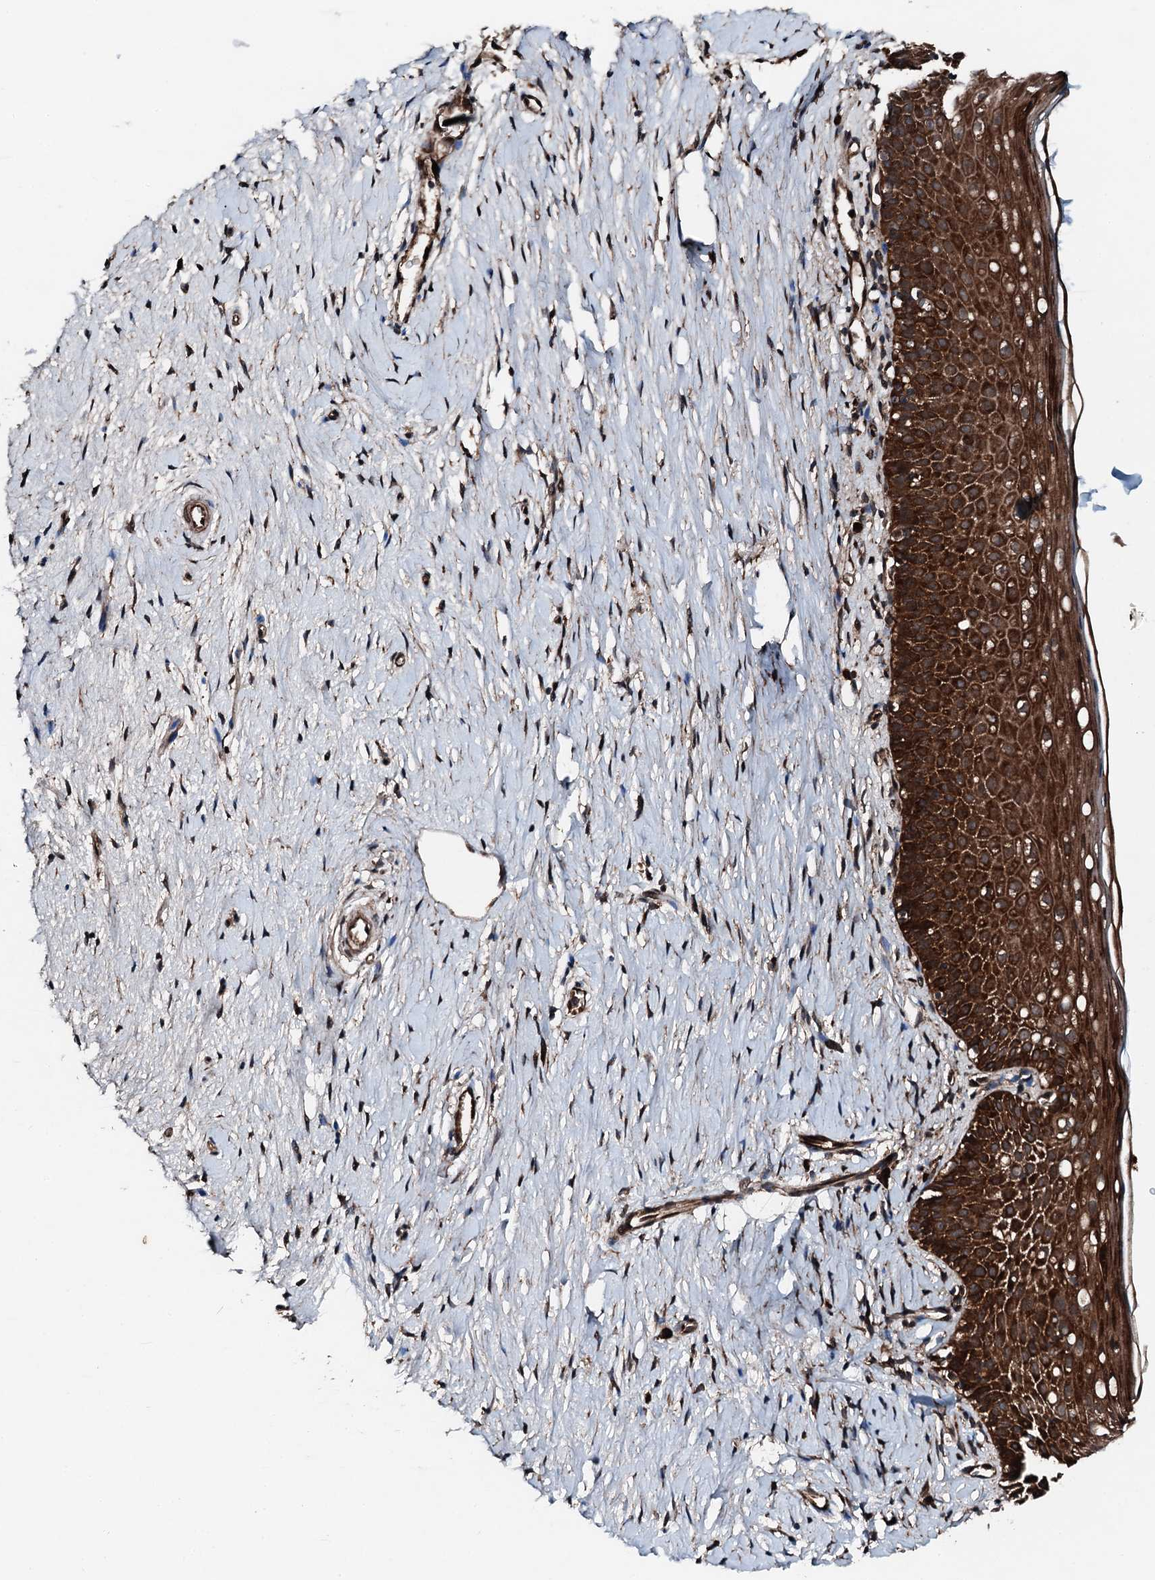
{"staining": {"intensity": "strong", "quantity": ">75%", "location": "cytoplasmic/membranous"}, "tissue": "cervix", "cell_type": "Glandular cells", "image_type": "normal", "snomed": [{"axis": "morphology", "description": "Normal tissue, NOS"}, {"axis": "topography", "description": "Cervix"}], "caption": "Human cervix stained for a protein (brown) demonstrates strong cytoplasmic/membranous positive staining in approximately >75% of glandular cells.", "gene": "FLYWCH1", "patient": {"sex": "female", "age": 36}}